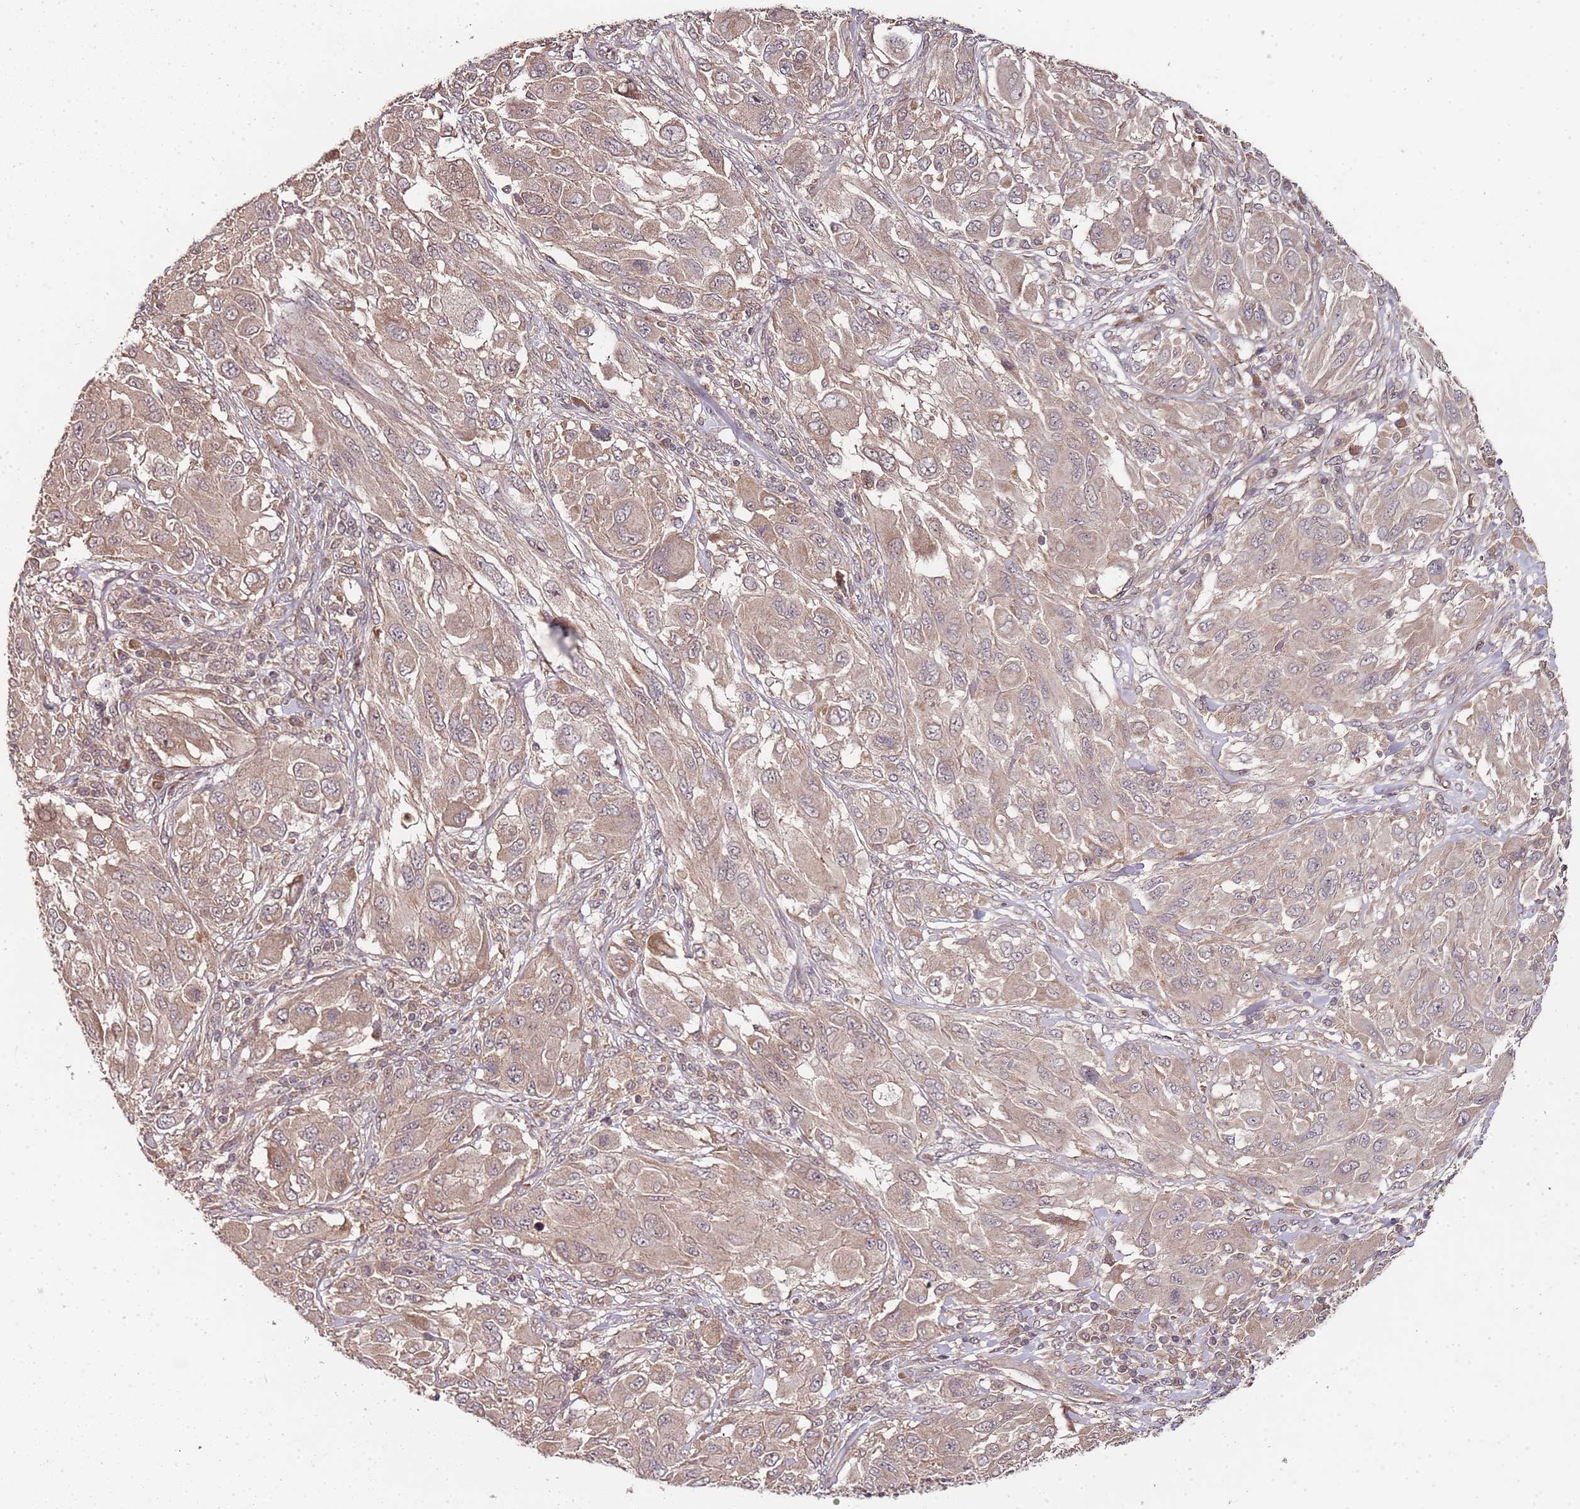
{"staining": {"intensity": "weak", "quantity": ">75%", "location": "cytoplasmic/membranous,nuclear"}, "tissue": "melanoma", "cell_type": "Tumor cells", "image_type": "cancer", "snomed": [{"axis": "morphology", "description": "Malignant melanoma, NOS"}, {"axis": "topography", "description": "Skin"}], "caption": "Melanoma stained with DAB (3,3'-diaminobenzidine) IHC displays low levels of weak cytoplasmic/membranous and nuclear expression in approximately >75% of tumor cells.", "gene": "LIN37", "patient": {"sex": "female", "age": 91}}